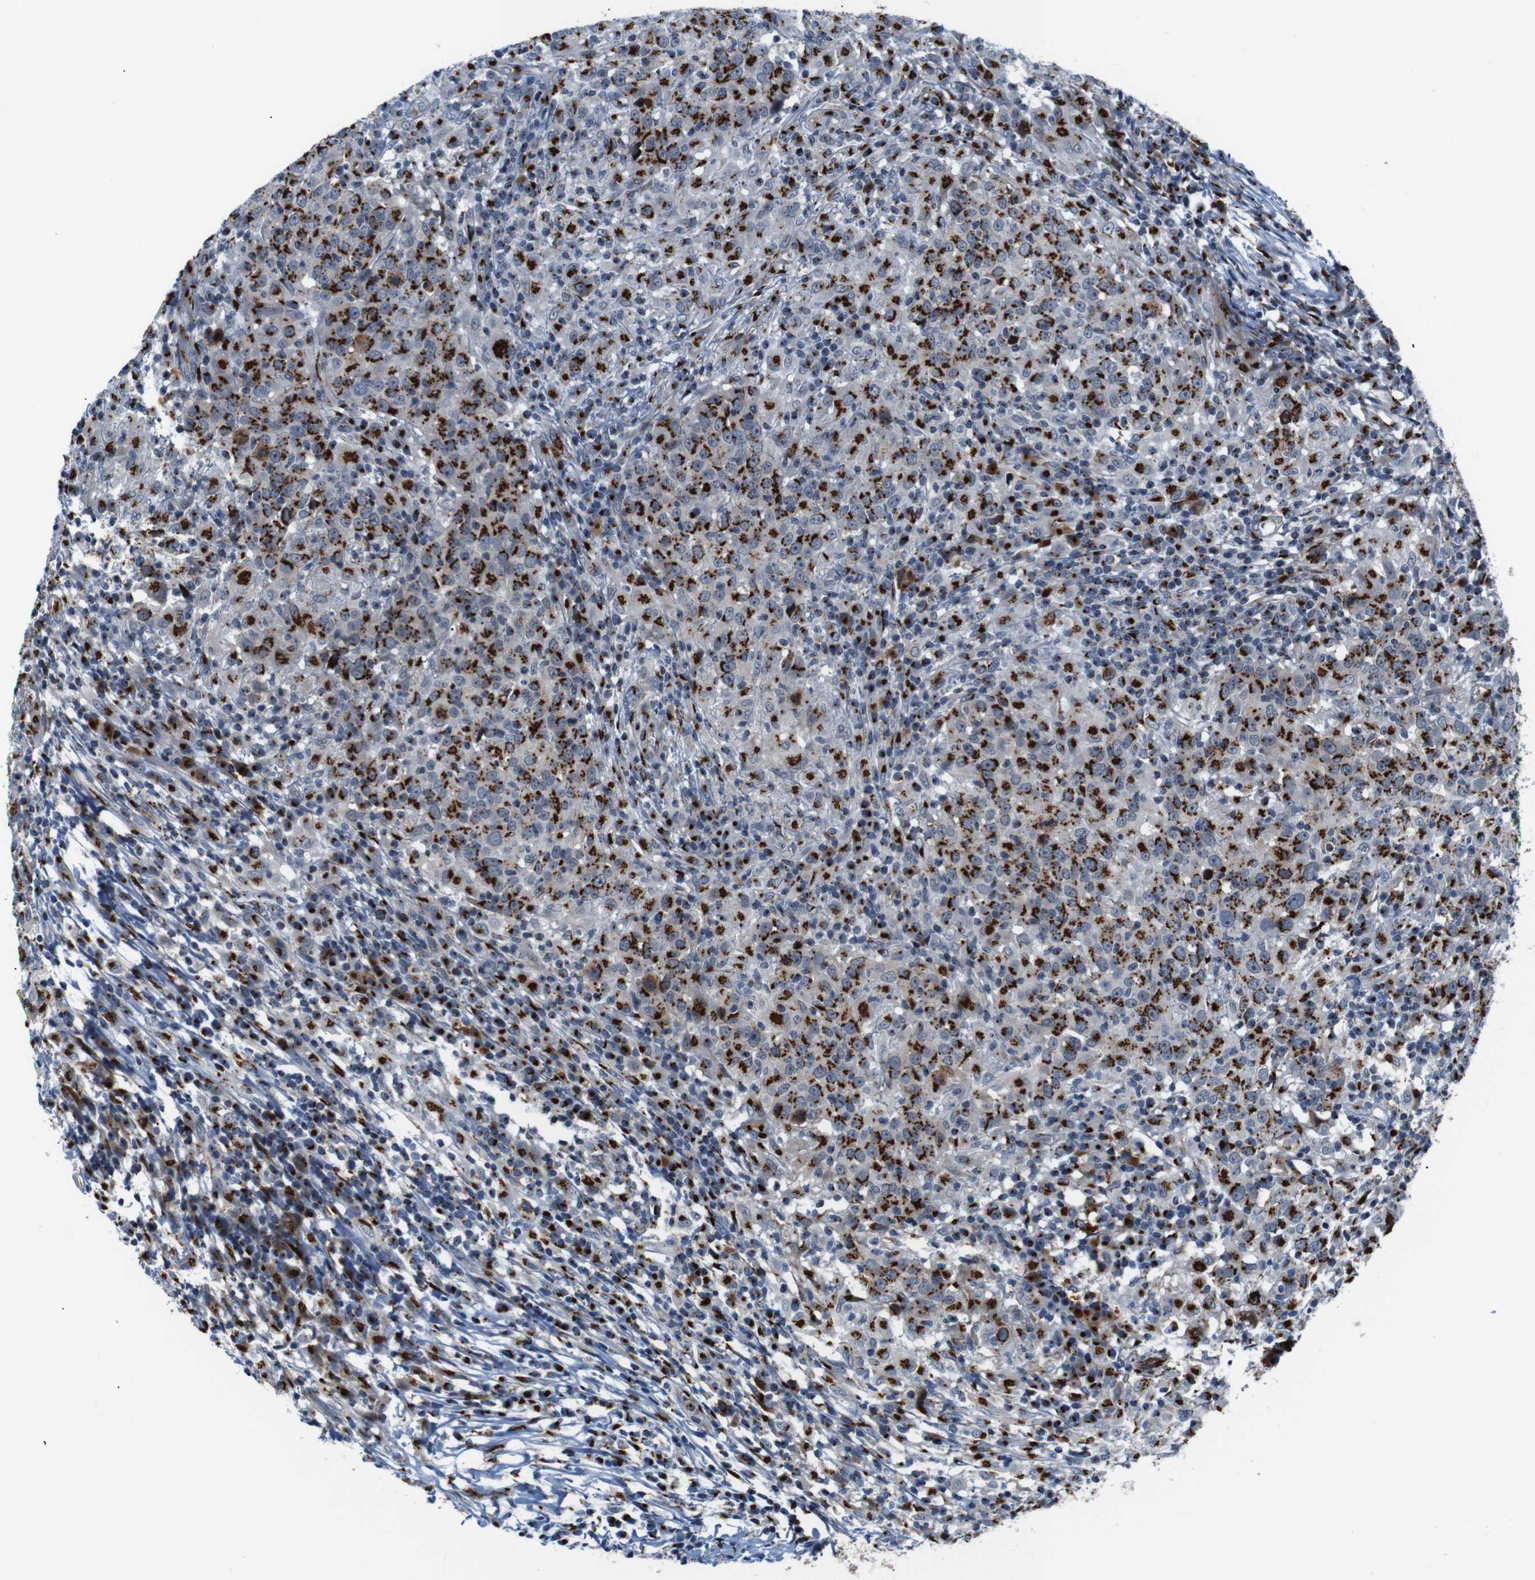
{"staining": {"intensity": "strong", "quantity": ">75%", "location": "cytoplasmic/membranous"}, "tissue": "head and neck cancer", "cell_type": "Tumor cells", "image_type": "cancer", "snomed": [{"axis": "morphology", "description": "Adenocarcinoma, NOS"}, {"axis": "topography", "description": "Salivary gland"}, {"axis": "topography", "description": "Head-Neck"}], "caption": "Adenocarcinoma (head and neck) stained with a protein marker exhibits strong staining in tumor cells.", "gene": "TGOLN2", "patient": {"sex": "female", "age": 65}}